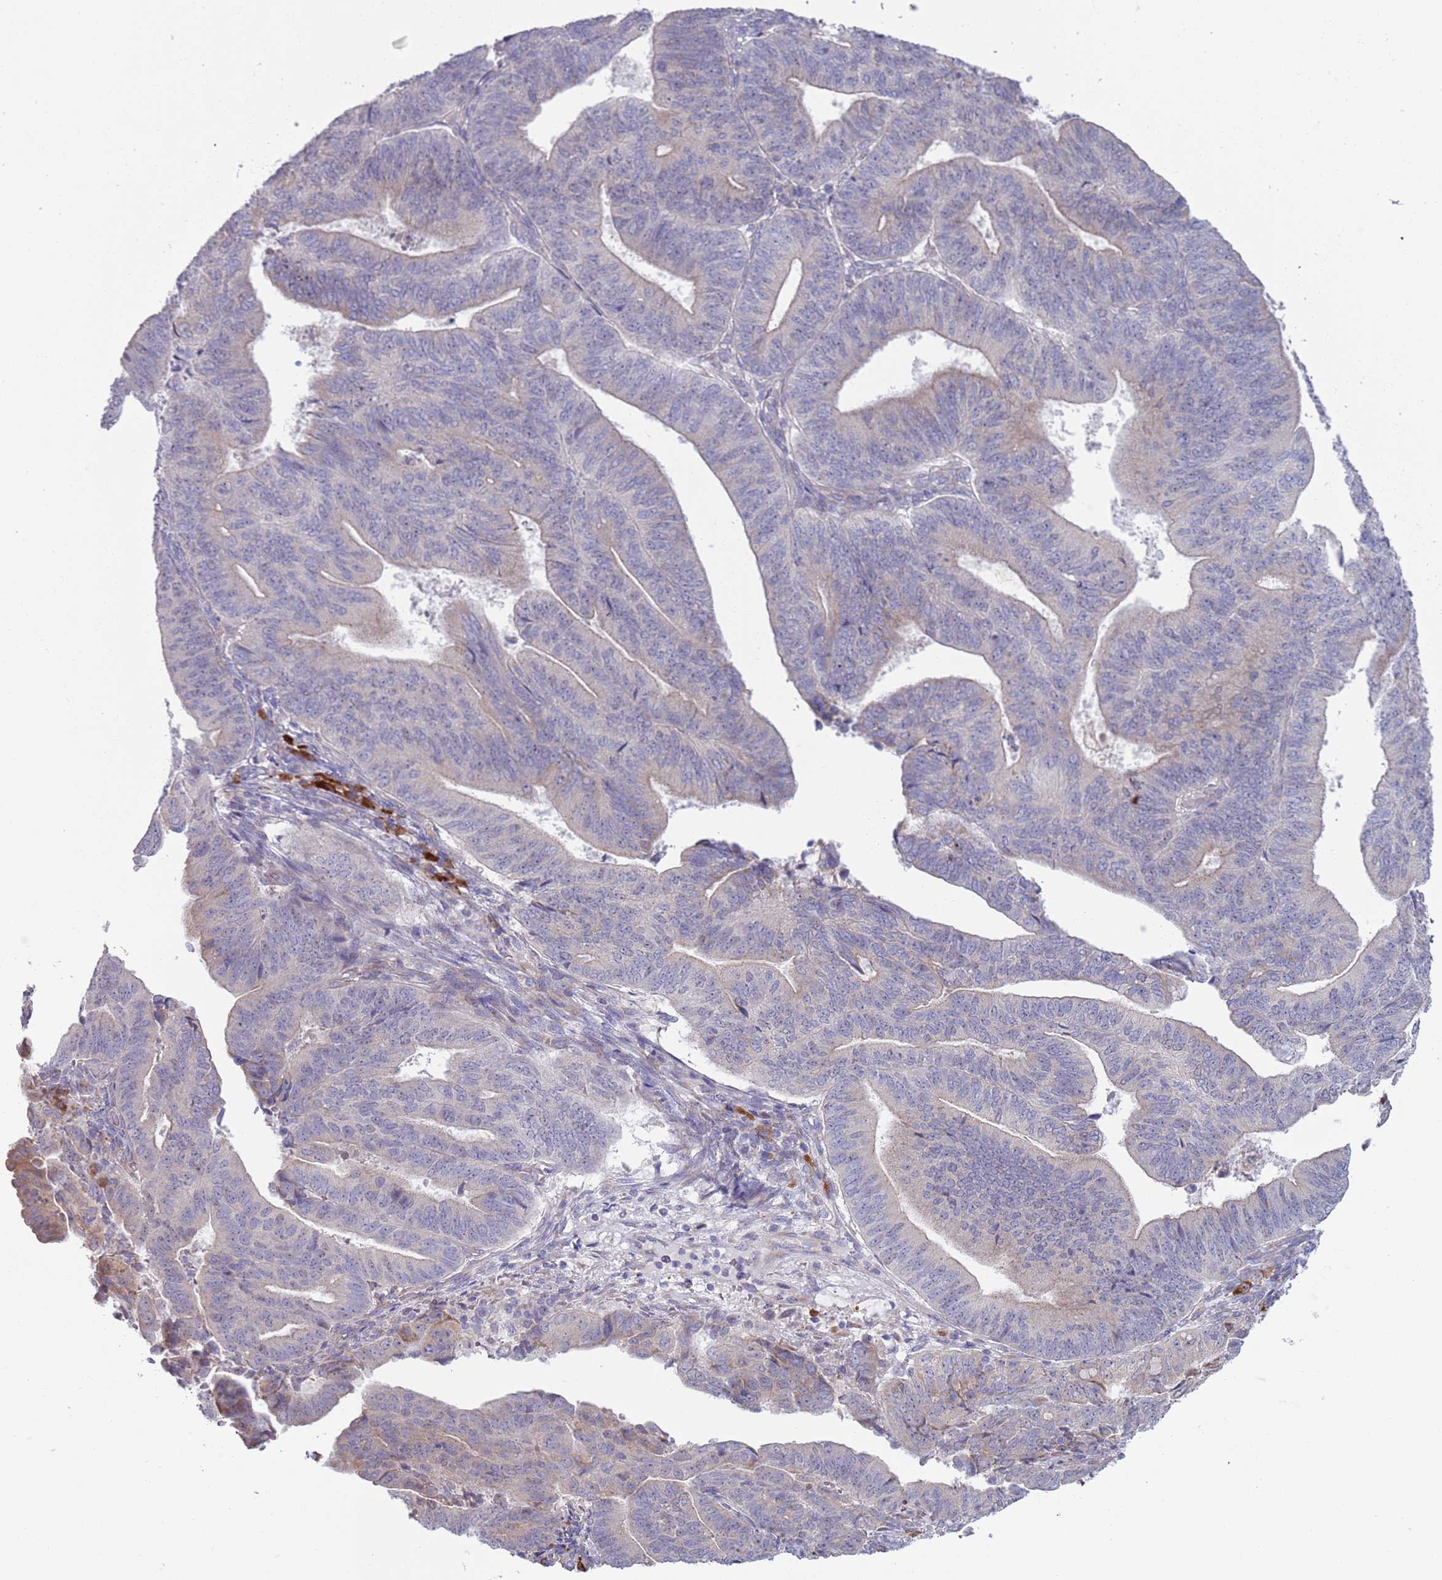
{"staining": {"intensity": "weak", "quantity": "<25%", "location": "cytoplasmic/membranous"}, "tissue": "endometrial cancer", "cell_type": "Tumor cells", "image_type": "cancer", "snomed": [{"axis": "morphology", "description": "Adenocarcinoma, NOS"}, {"axis": "topography", "description": "Endometrium"}], "caption": "Endometrial cancer (adenocarcinoma) was stained to show a protein in brown. There is no significant expression in tumor cells.", "gene": "LTB", "patient": {"sex": "female", "age": 70}}